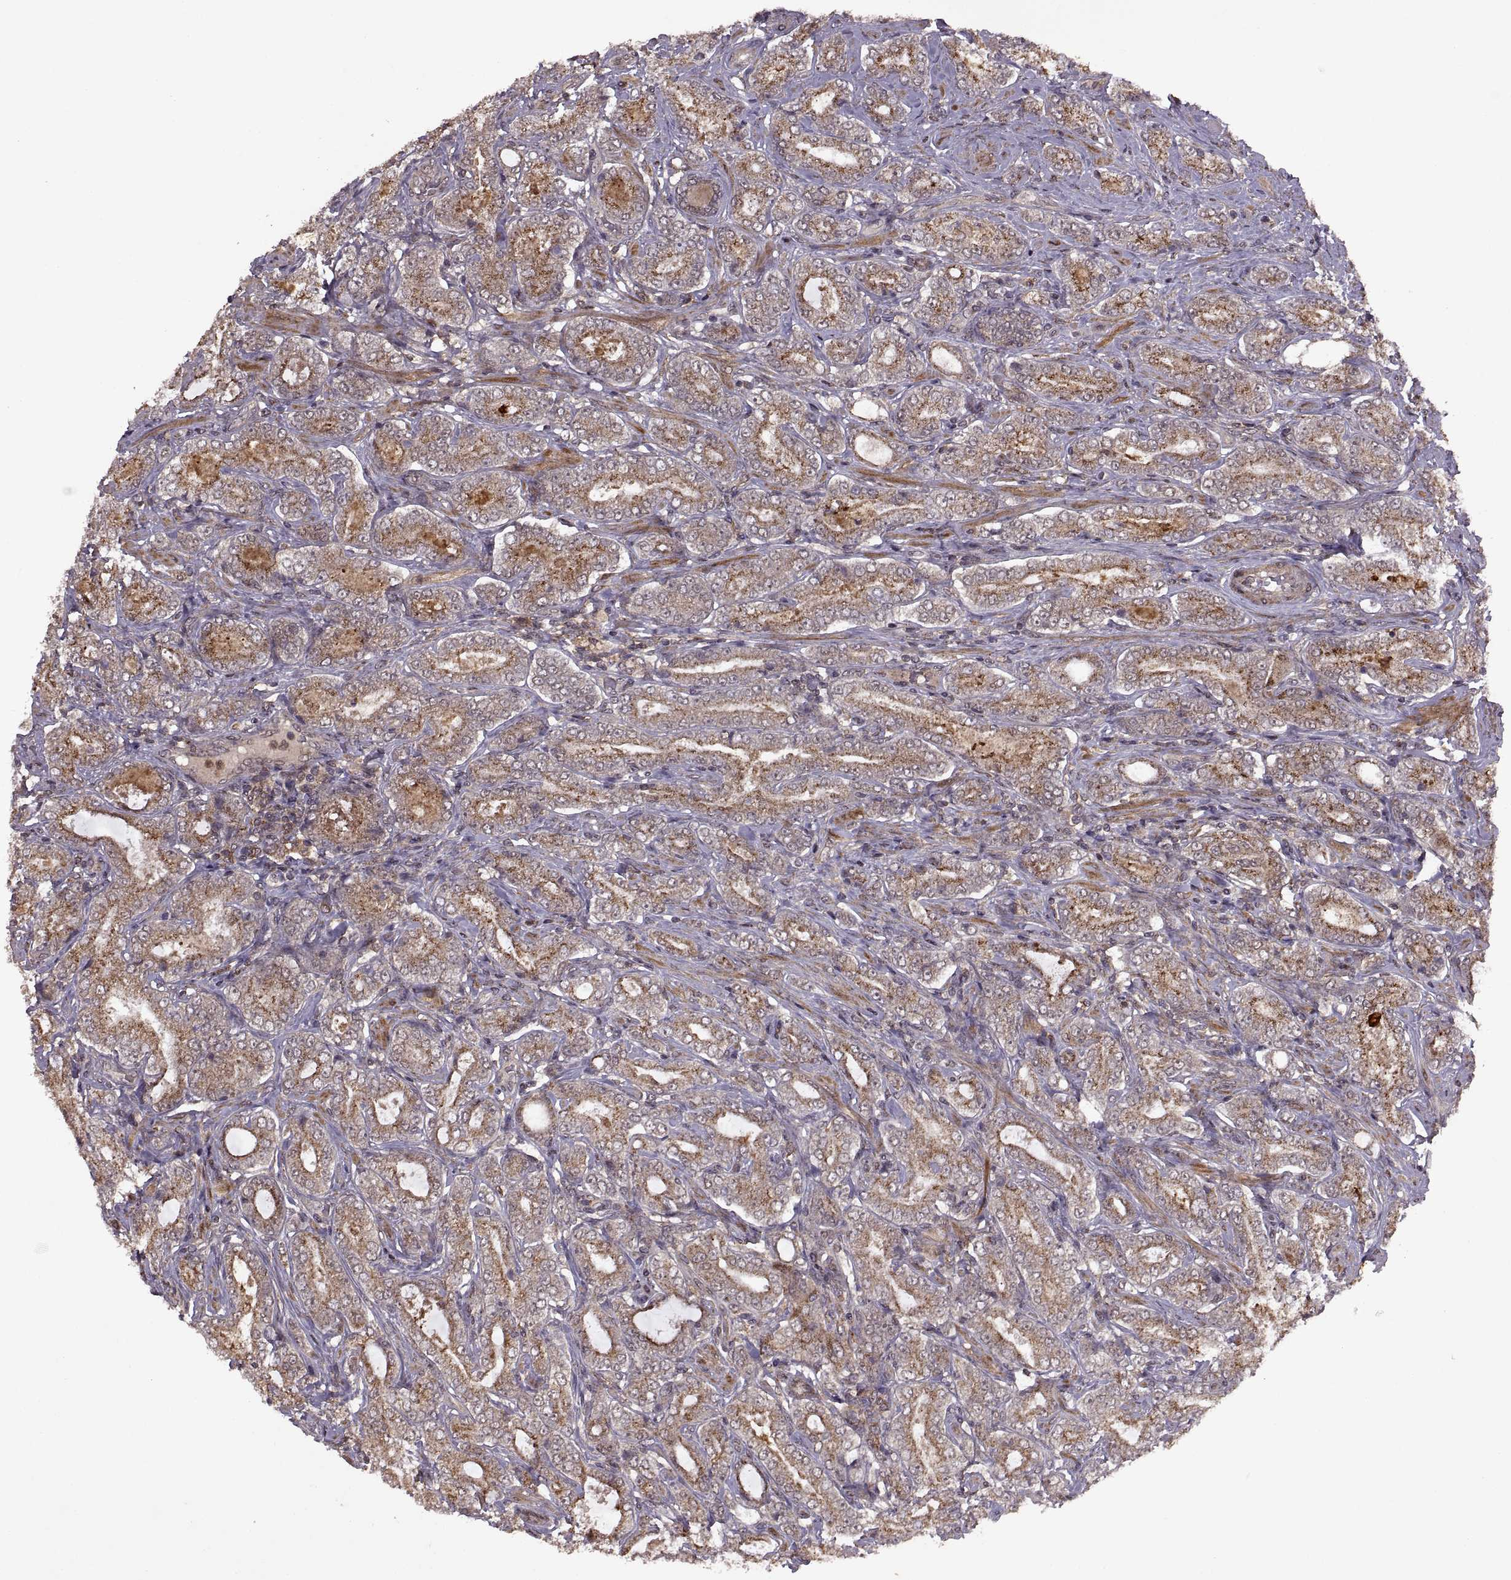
{"staining": {"intensity": "moderate", "quantity": ">75%", "location": "cytoplasmic/membranous"}, "tissue": "prostate cancer", "cell_type": "Tumor cells", "image_type": "cancer", "snomed": [{"axis": "morphology", "description": "Adenocarcinoma, NOS"}, {"axis": "topography", "description": "Prostate"}], "caption": "Immunohistochemical staining of human prostate adenocarcinoma reveals medium levels of moderate cytoplasmic/membranous expression in about >75% of tumor cells.", "gene": "PTOV1", "patient": {"sex": "male", "age": 64}}